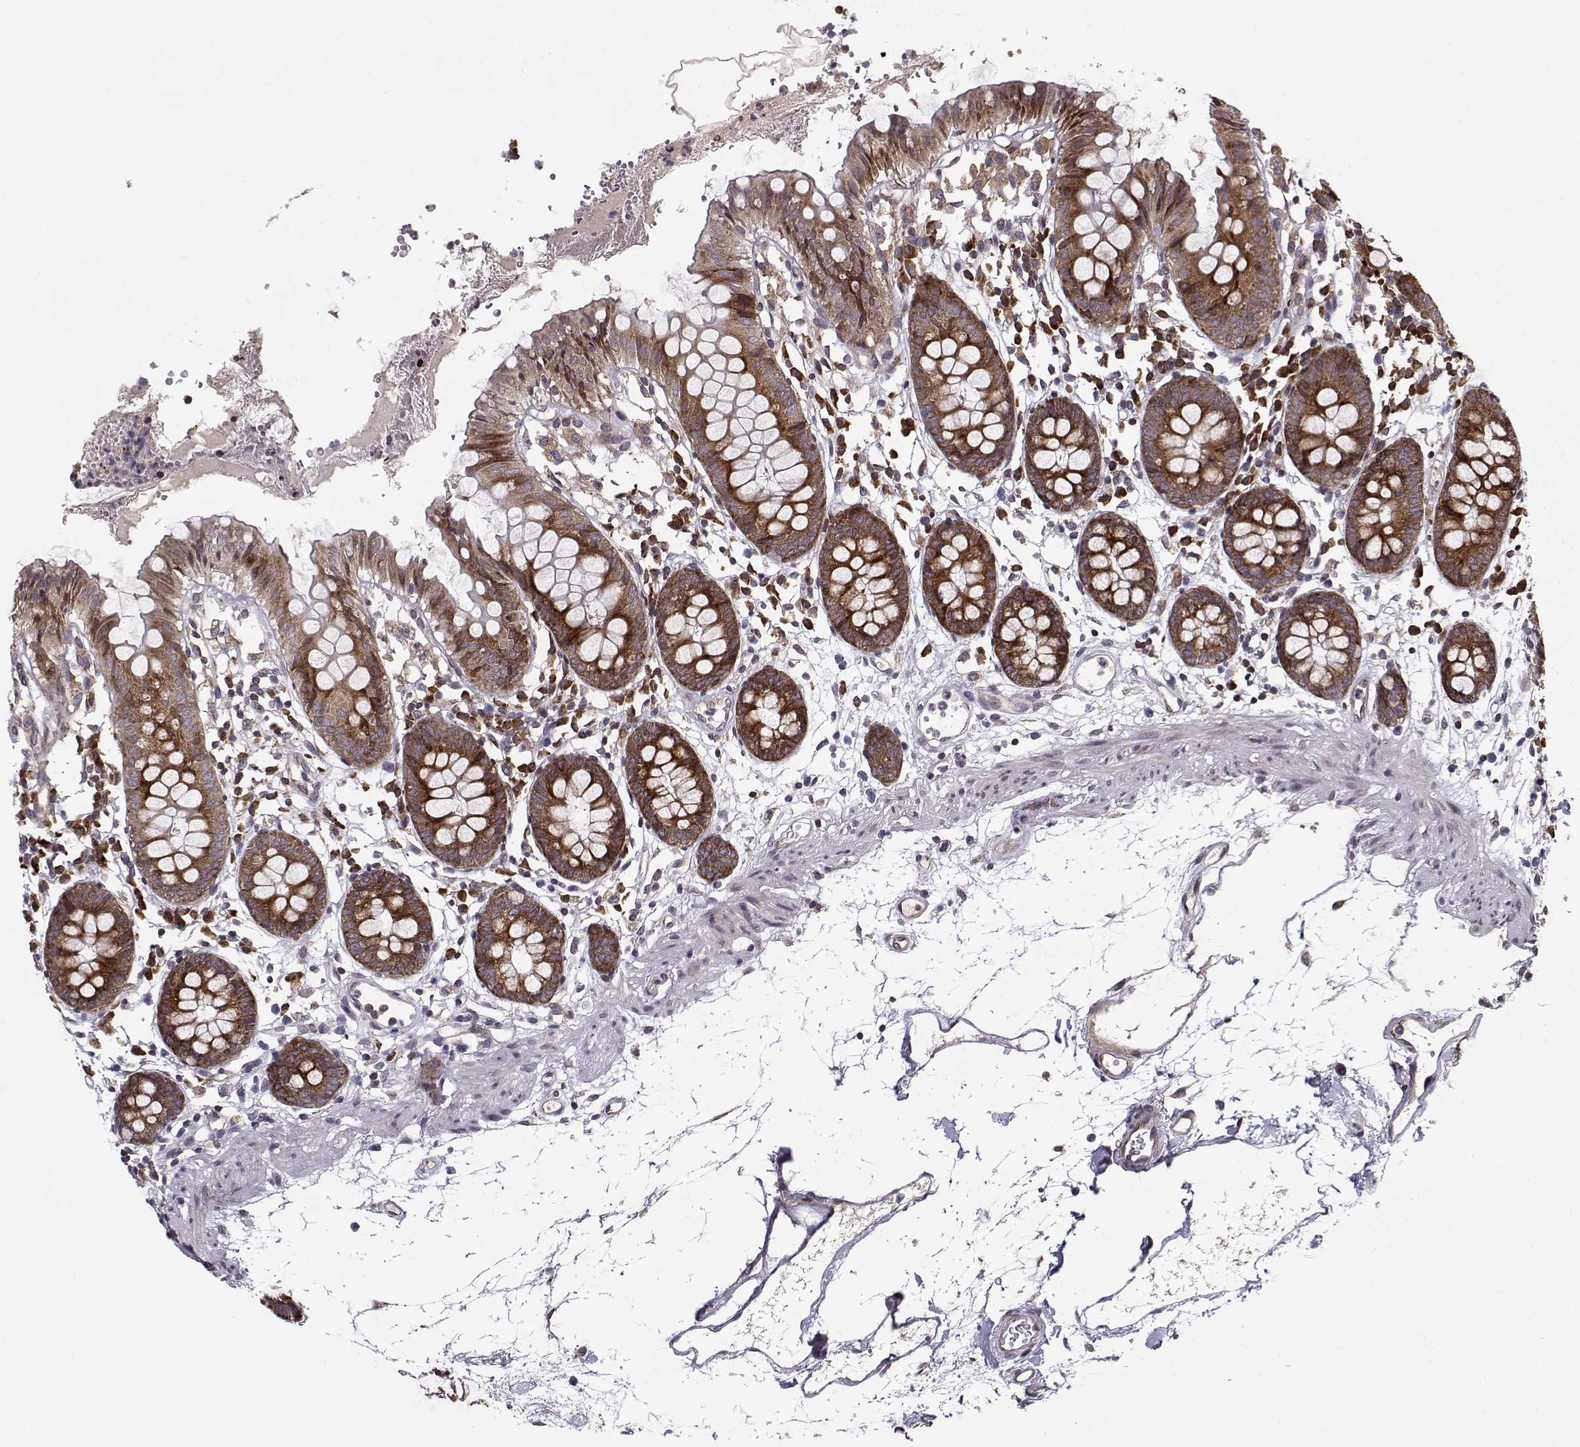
{"staining": {"intensity": "weak", "quantity": "25%-75%", "location": "cytoplasmic/membranous"}, "tissue": "colon", "cell_type": "Endothelial cells", "image_type": "normal", "snomed": [{"axis": "morphology", "description": "Normal tissue, NOS"}, {"axis": "topography", "description": "Colon"}], "caption": "The photomicrograph exhibits immunohistochemical staining of normal colon. There is weak cytoplasmic/membranous staining is present in about 25%-75% of endothelial cells.", "gene": "RPL31", "patient": {"sex": "female", "age": 84}}